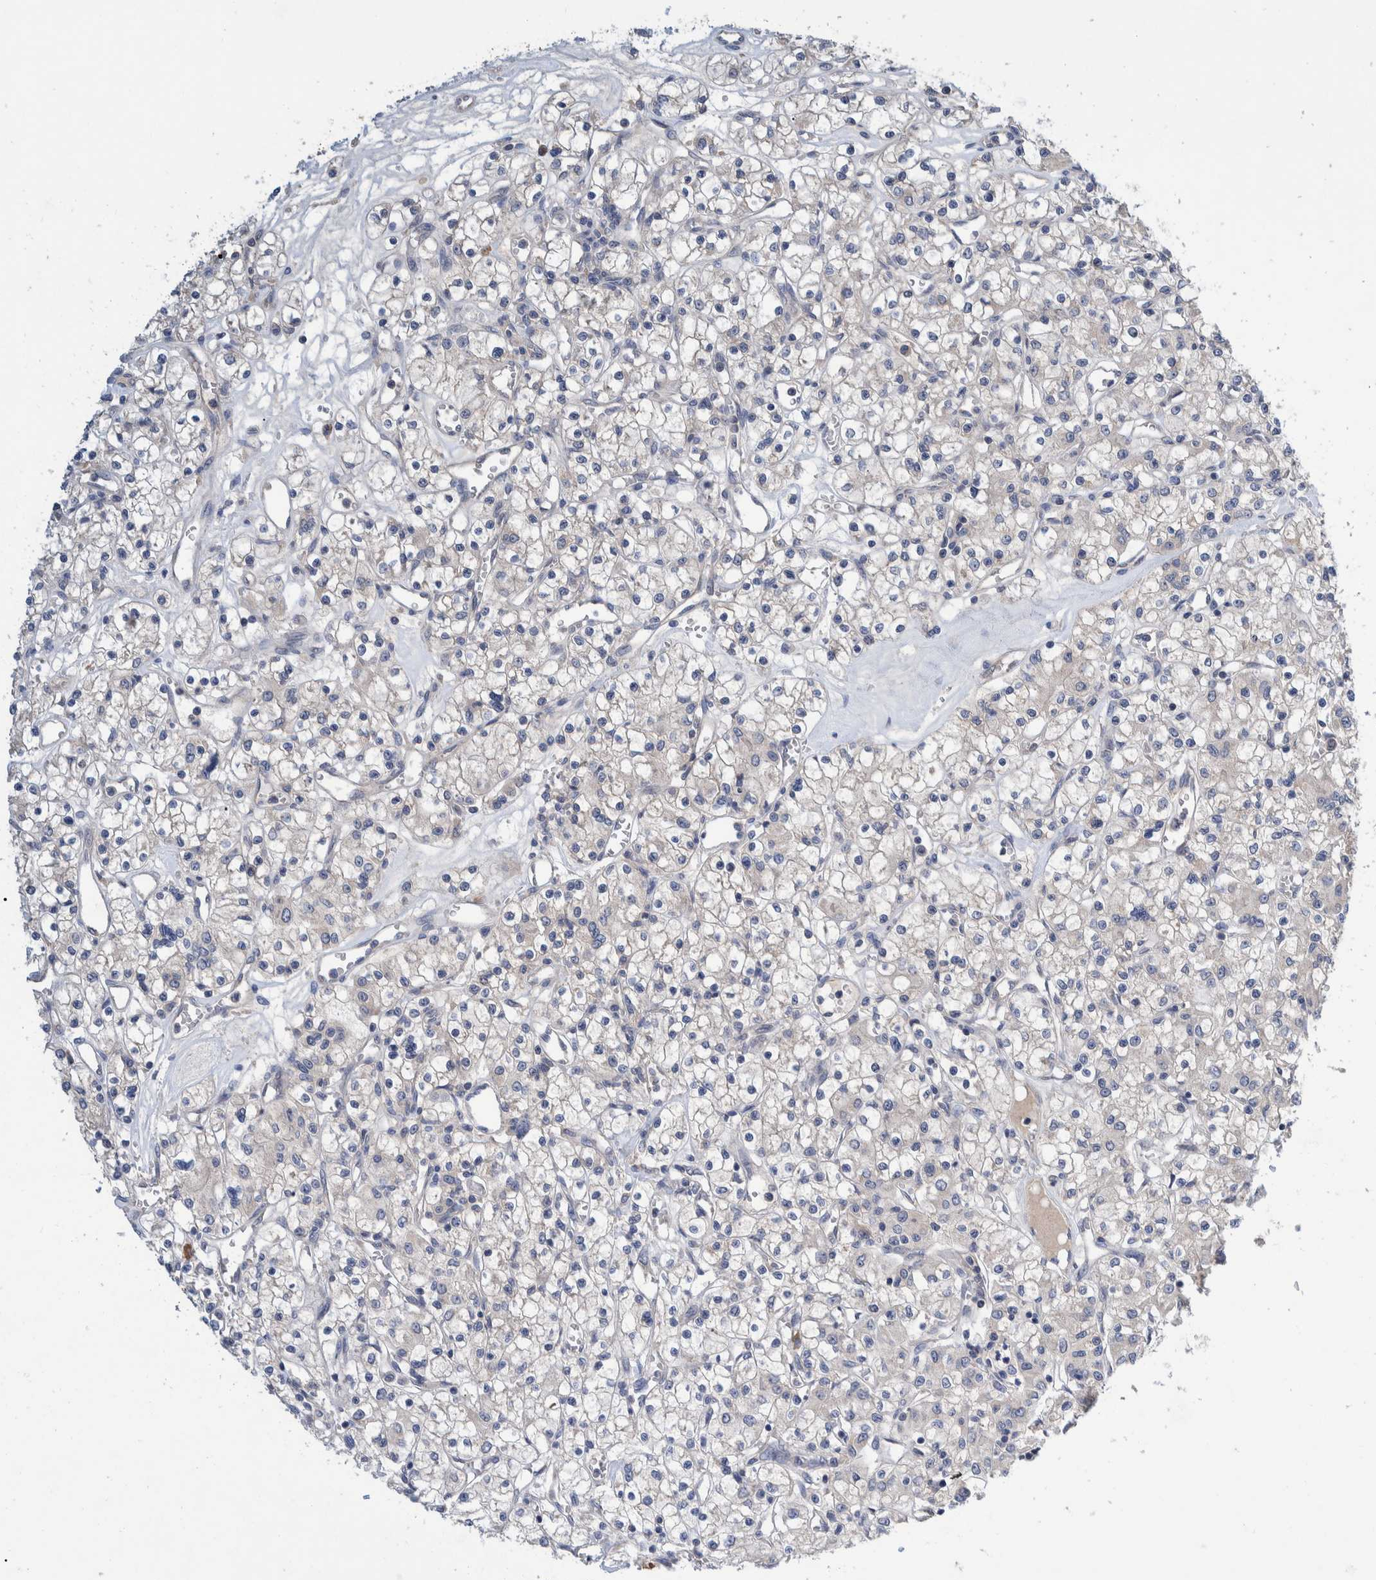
{"staining": {"intensity": "negative", "quantity": "none", "location": "none"}, "tissue": "renal cancer", "cell_type": "Tumor cells", "image_type": "cancer", "snomed": [{"axis": "morphology", "description": "Adenocarcinoma, NOS"}, {"axis": "topography", "description": "Kidney"}], "caption": "The IHC histopathology image has no significant expression in tumor cells of renal adenocarcinoma tissue.", "gene": "PLPBP", "patient": {"sex": "female", "age": 59}}